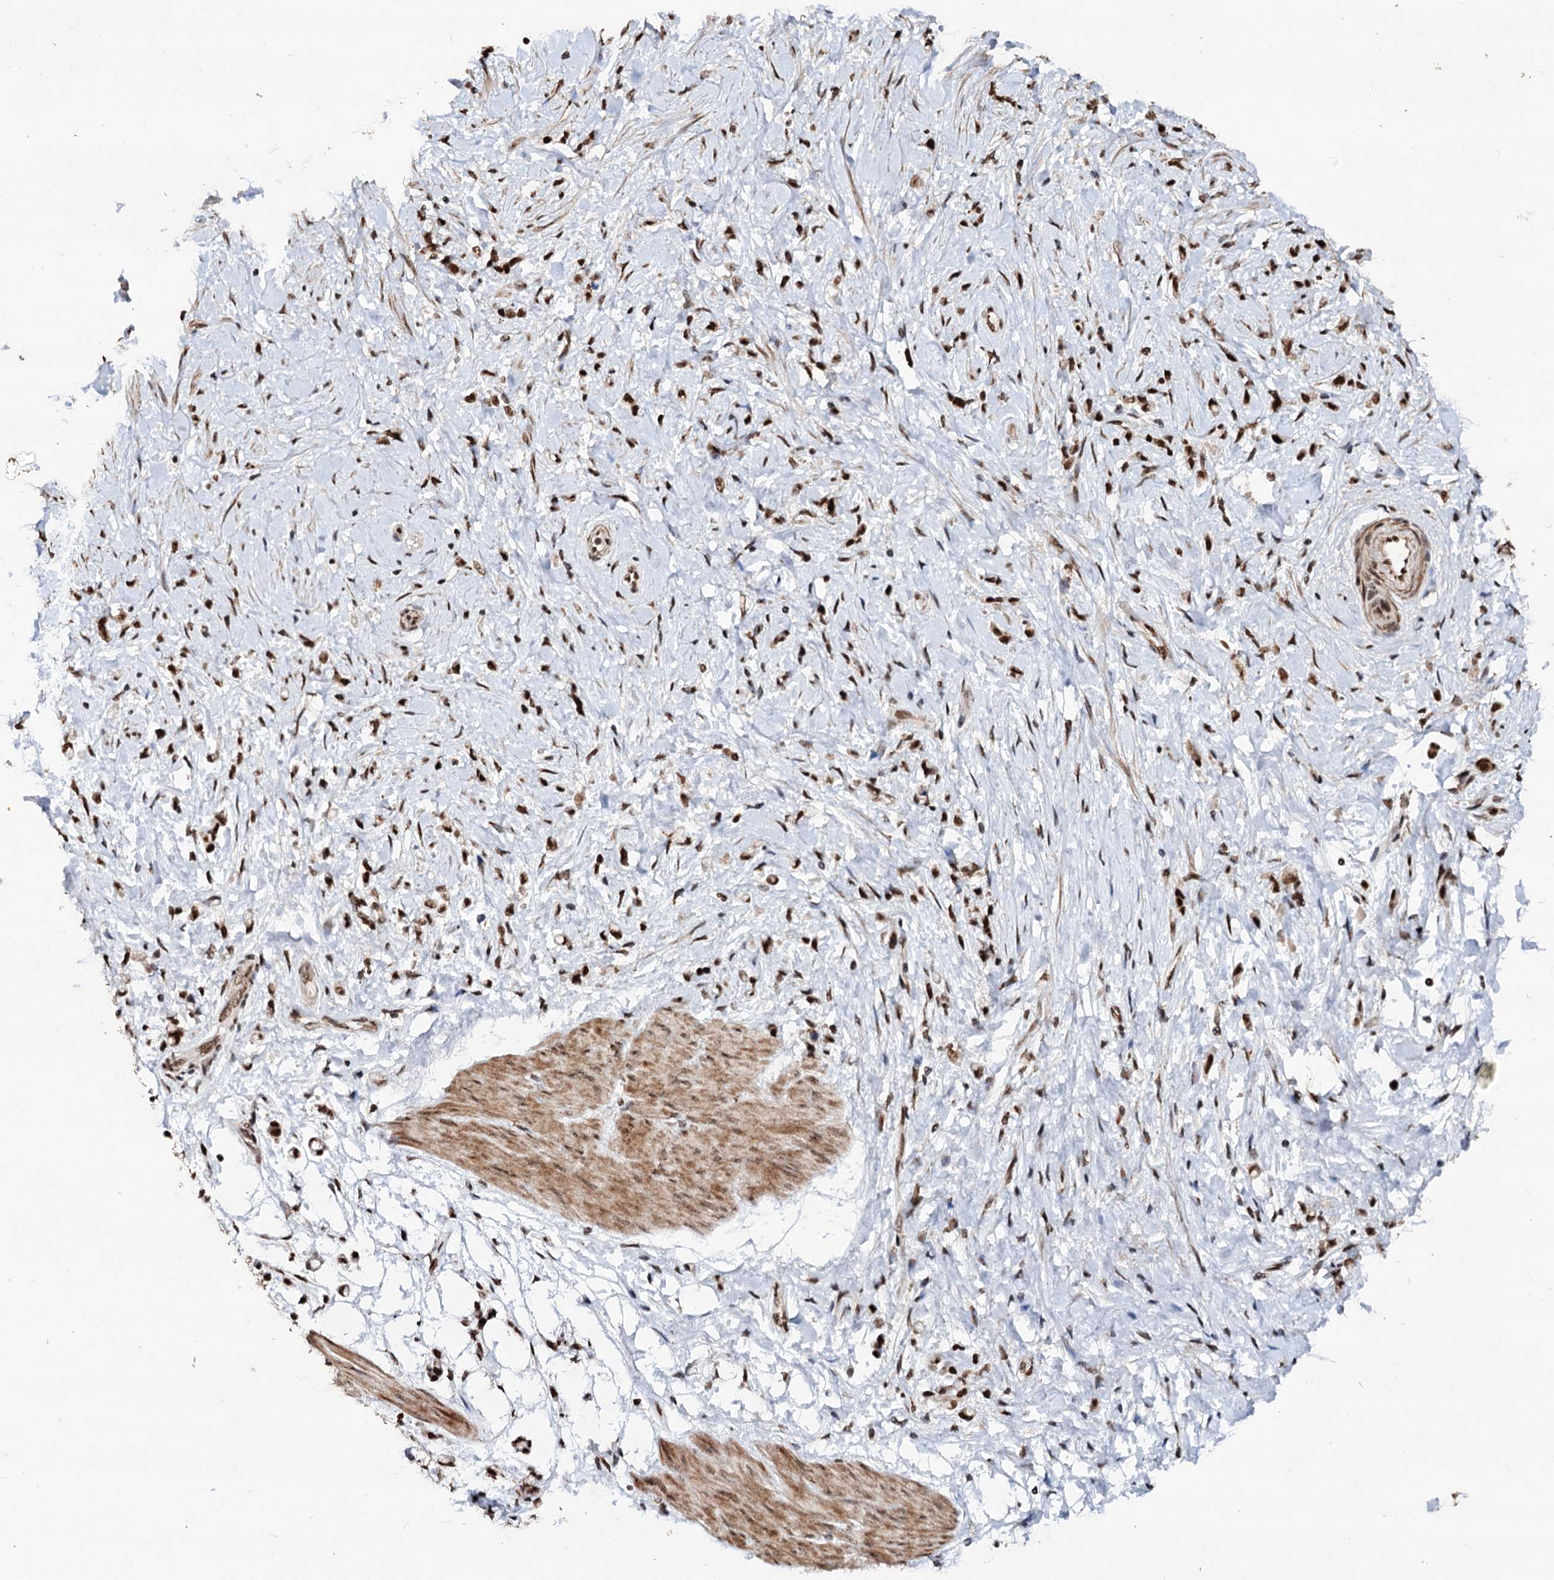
{"staining": {"intensity": "strong", "quantity": ">75%", "location": "nuclear"}, "tissue": "stomach cancer", "cell_type": "Tumor cells", "image_type": "cancer", "snomed": [{"axis": "morphology", "description": "Adenocarcinoma, NOS"}, {"axis": "topography", "description": "Stomach"}], "caption": "Stomach cancer (adenocarcinoma) stained with a brown dye exhibits strong nuclear positive staining in about >75% of tumor cells.", "gene": "MATR3", "patient": {"sex": "female", "age": 60}}